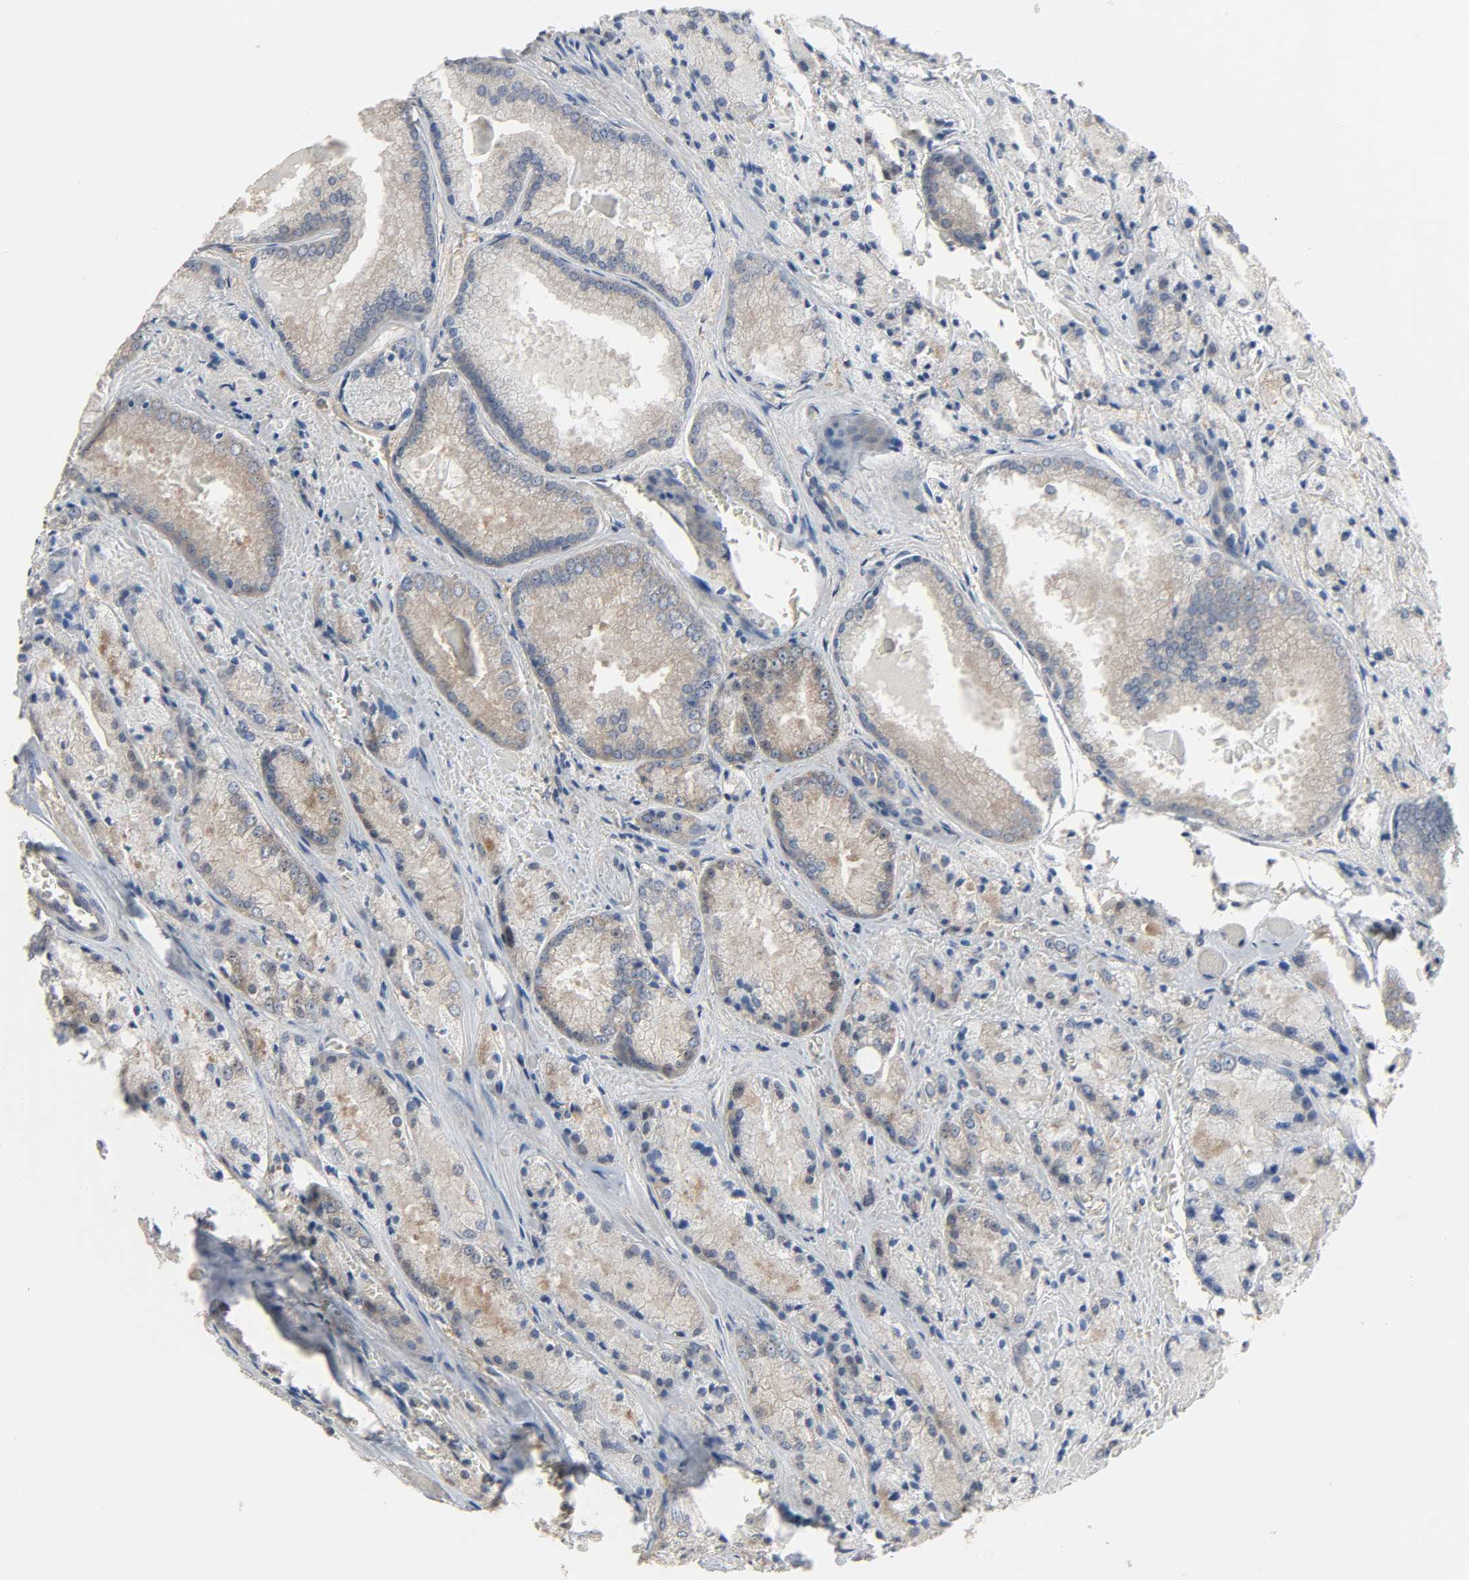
{"staining": {"intensity": "moderate", "quantity": ">75%", "location": "cytoplasmic/membranous"}, "tissue": "prostate cancer", "cell_type": "Tumor cells", "image_type": "cancer", "snomed": [{"axis": "morphology", "description": "Adenocarcinoma, Low grade"}, {"axis": "topography", "description": "Prostate"}], "caption": "Moderate cytoplasmic/membranous positivity is seen in about >75% of tumor cells in low-grade adenocarcinoma (prostate).", "gene": "PLEKHA2", "patient": {"sex": "male", "age": 64}}